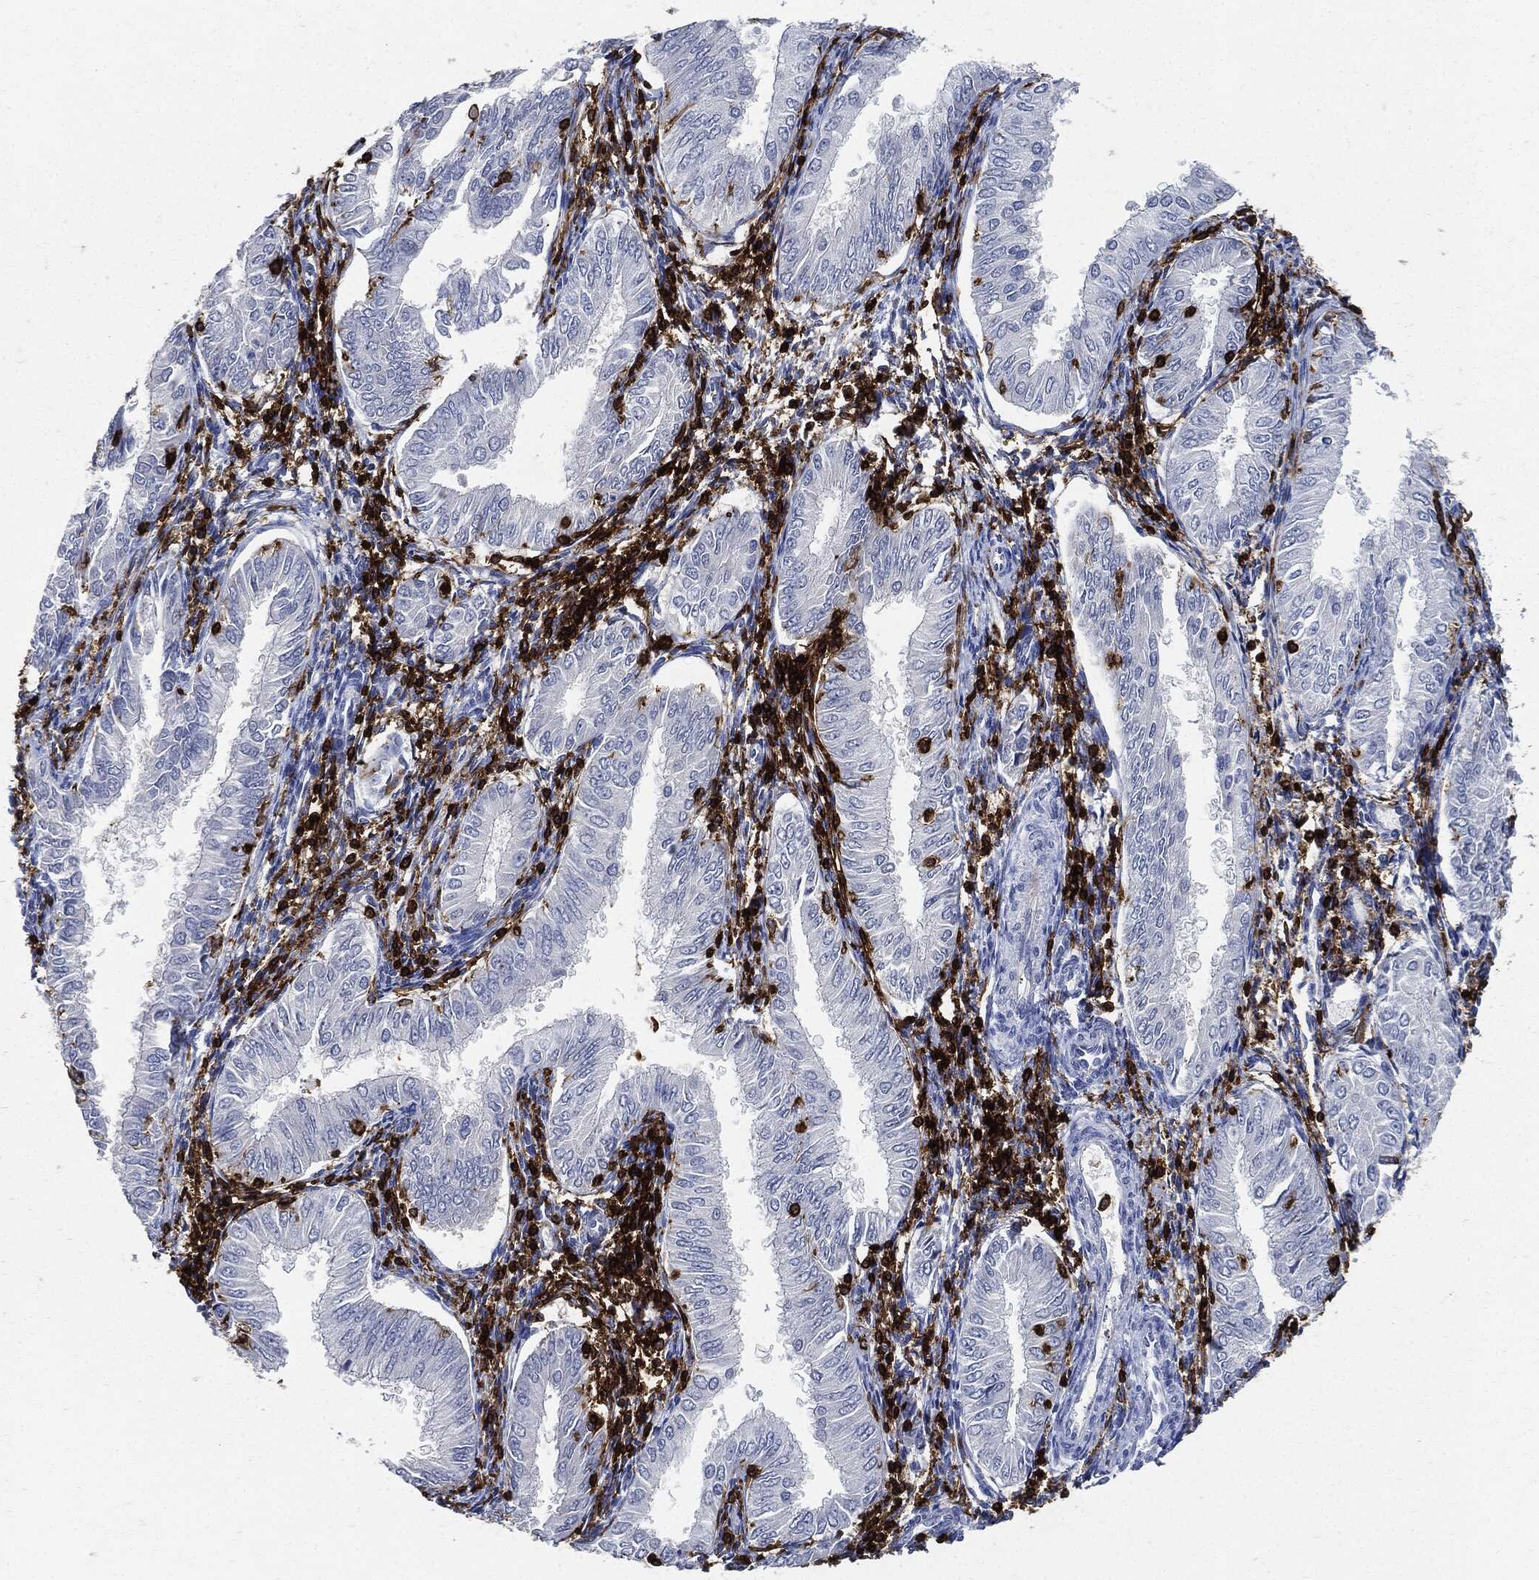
{"staining": {"intensity": "negative", "quantity": "none", "location": "none"}, "tissue": "endometrial cancer", "cell_type": "Tumor cells", "image_type": "cancer", "snomed": [{"axis": "morphology", "description": "Adenocarcinoma, NOS"}, {"axis": "topography", "description": "Endometrium"}], "caption": "Tumor cells are negative for brown protein staining in endometrial adenocarcinoma. Nuclei are stained in blue.", "gene": "PTPRC", "patient": {"sex": "female", "age": 53}}